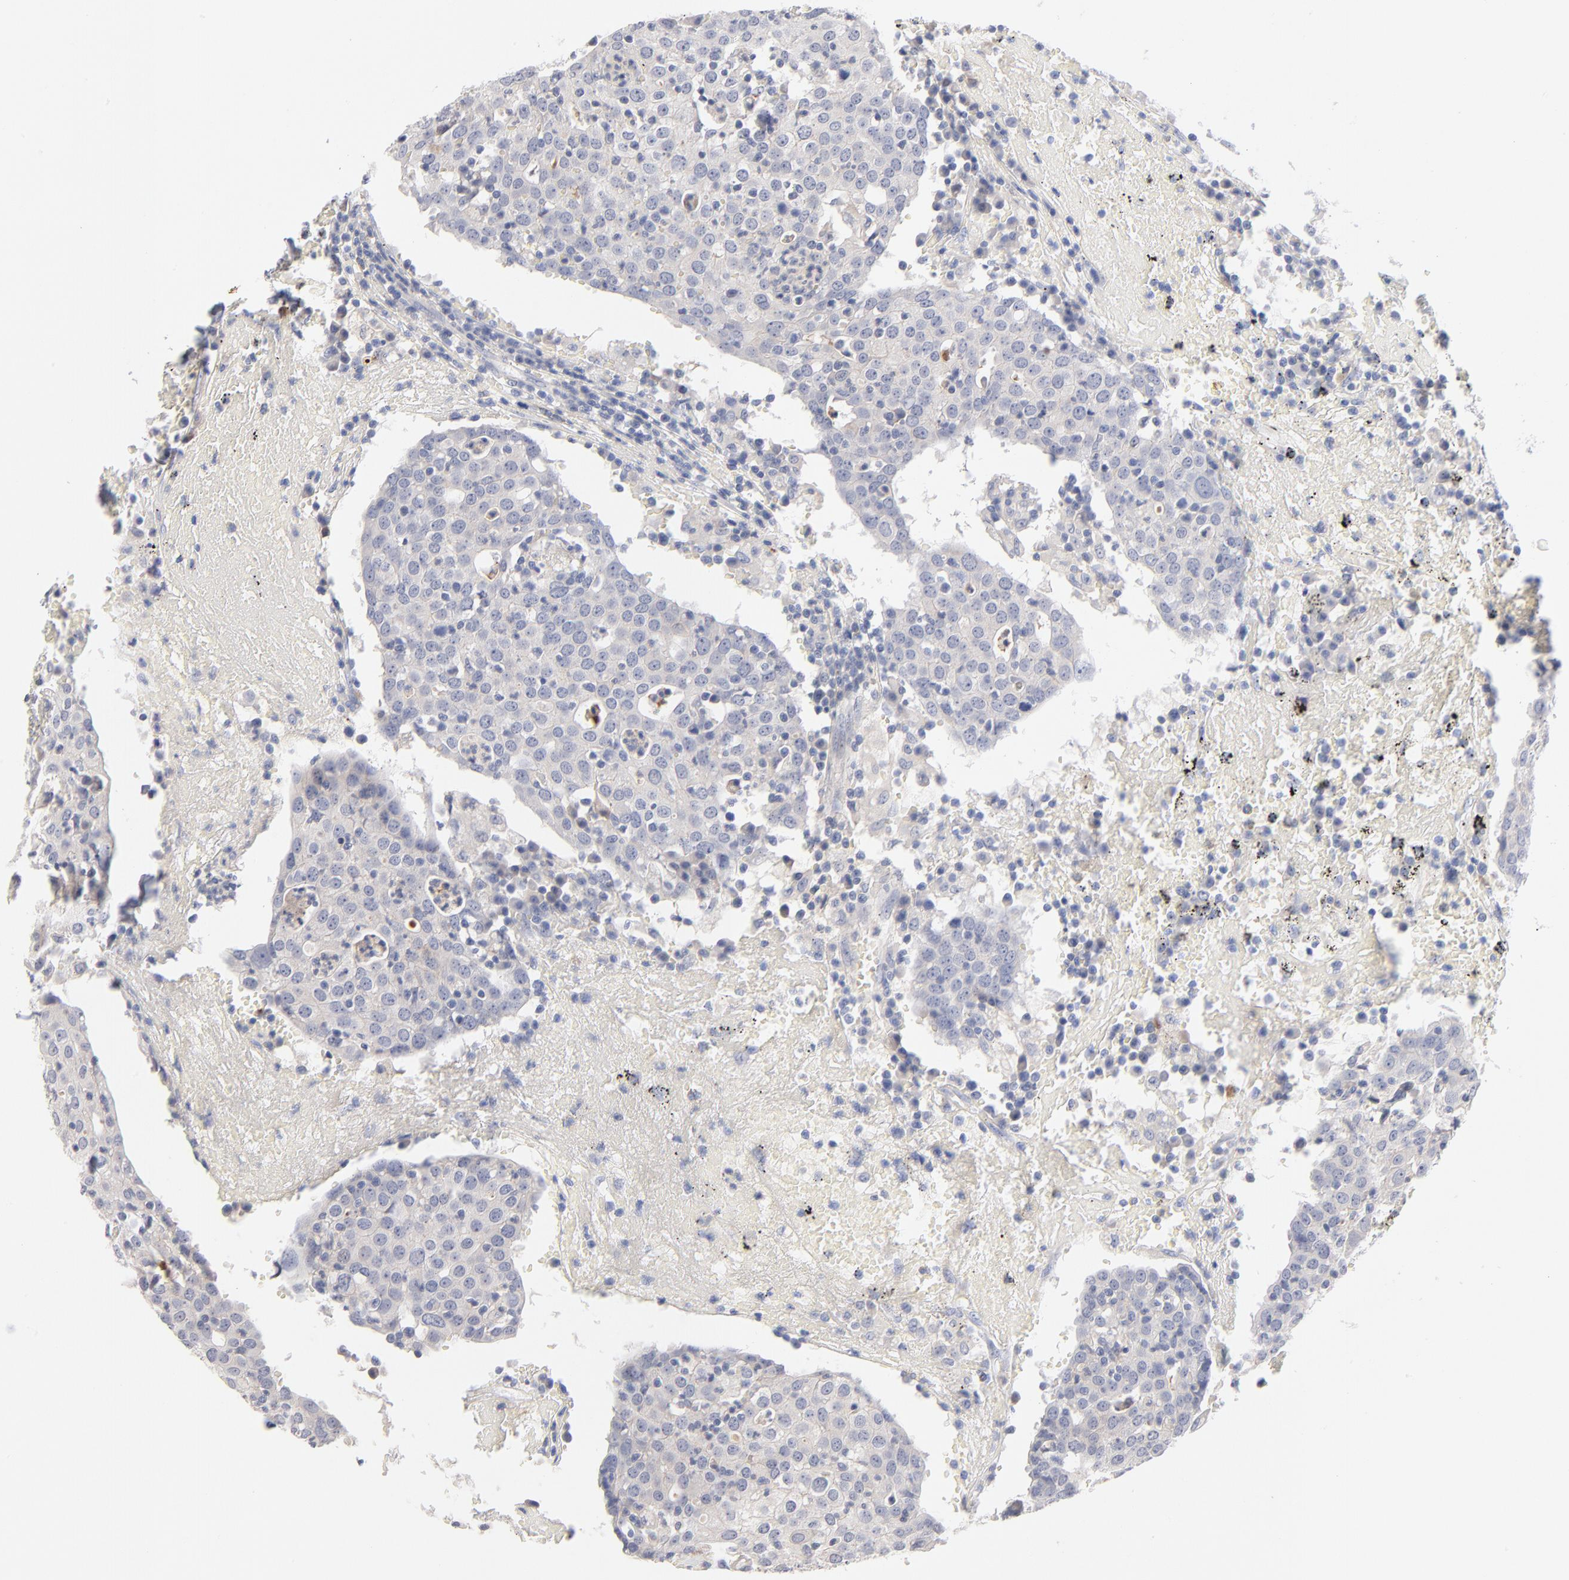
{"staining": {"intensity": "negative", "quantity": "none", "location": "none"}, "tissue": "head and neck cancer", "cell_type": "Tumor cells", "image_type": "cancer", "snomed": [{"axis": "morphology", "description": "Adenocarcinoma, NOS"}, {"axis": "topography", "description": "Salivary gland"}, {"axis": "topography", "description": "Head-Neck"}], "caption": "Head and neck adenocarcinoma was stained to show a protein in brown. There is no significant staining in tumor cells. Nuclei are stained in blue.", "gene": "F12", "patient": {"sex": "female", "age": 65}}